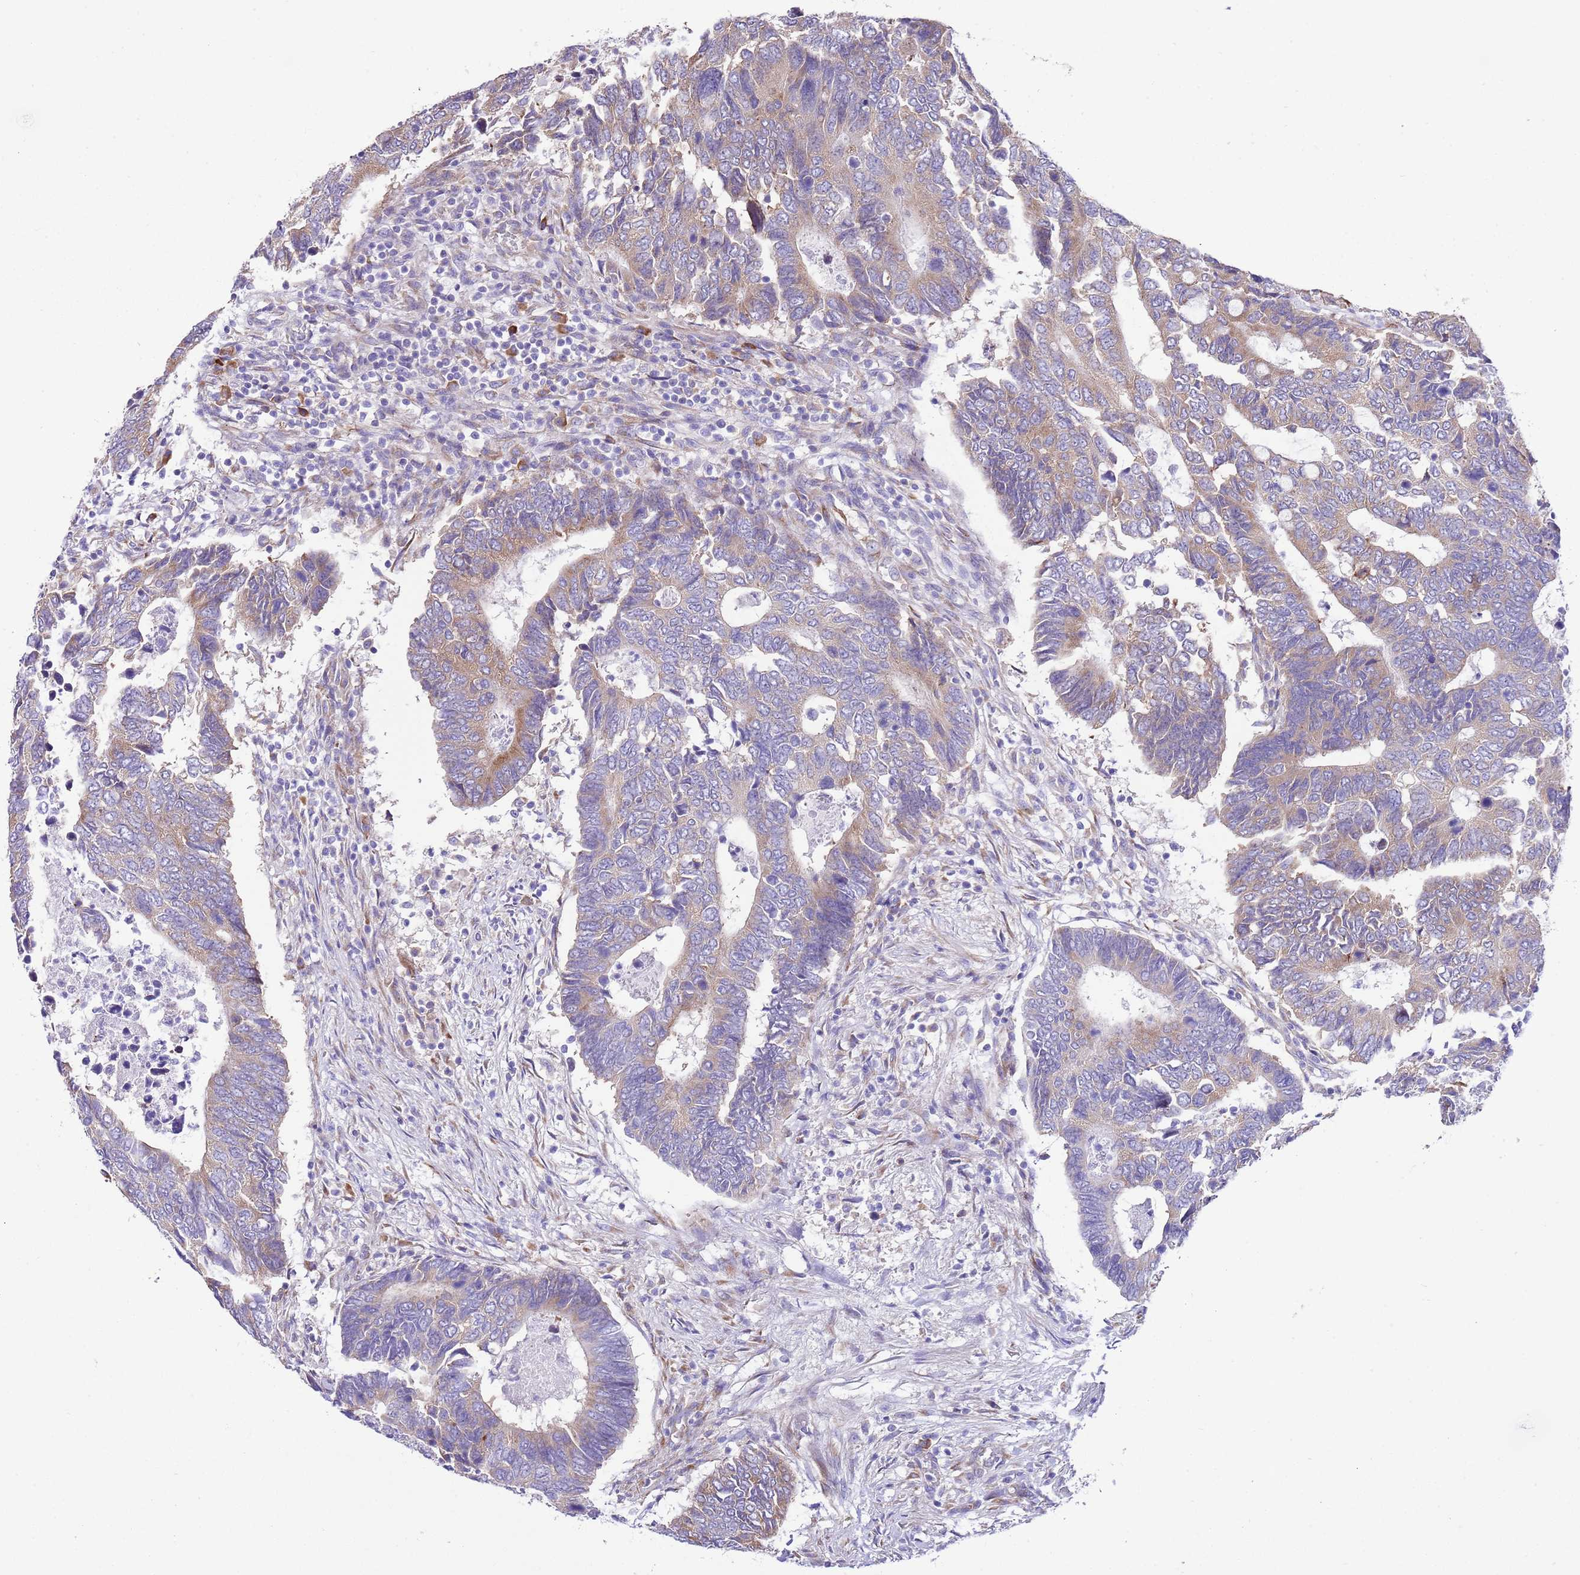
{"staining": {"intensity": "moderate", "quantity": "25%-75%", "location": "cytoplasmic/membranous"}, "tissue": "colorectal cancer", "cell_type": "Tumor cells", "image_type": "cancer", "snomed": [{"axis": "morphology", "description": "Adenocarcinoma, NOS"}, {"axis": "topography", "description": "Colon"}], "caption": "Immunohistochemistry (IHC) (DAB (3,3'-diaminobenzidine)) staining of colorectal adenocarcinoma demonstrates moderate cytoplasmic/membranous protein expression in about 25%-75% of tumor cells.", "gene": "RPS10", "patient": {"sex": "male", "age": 87}}